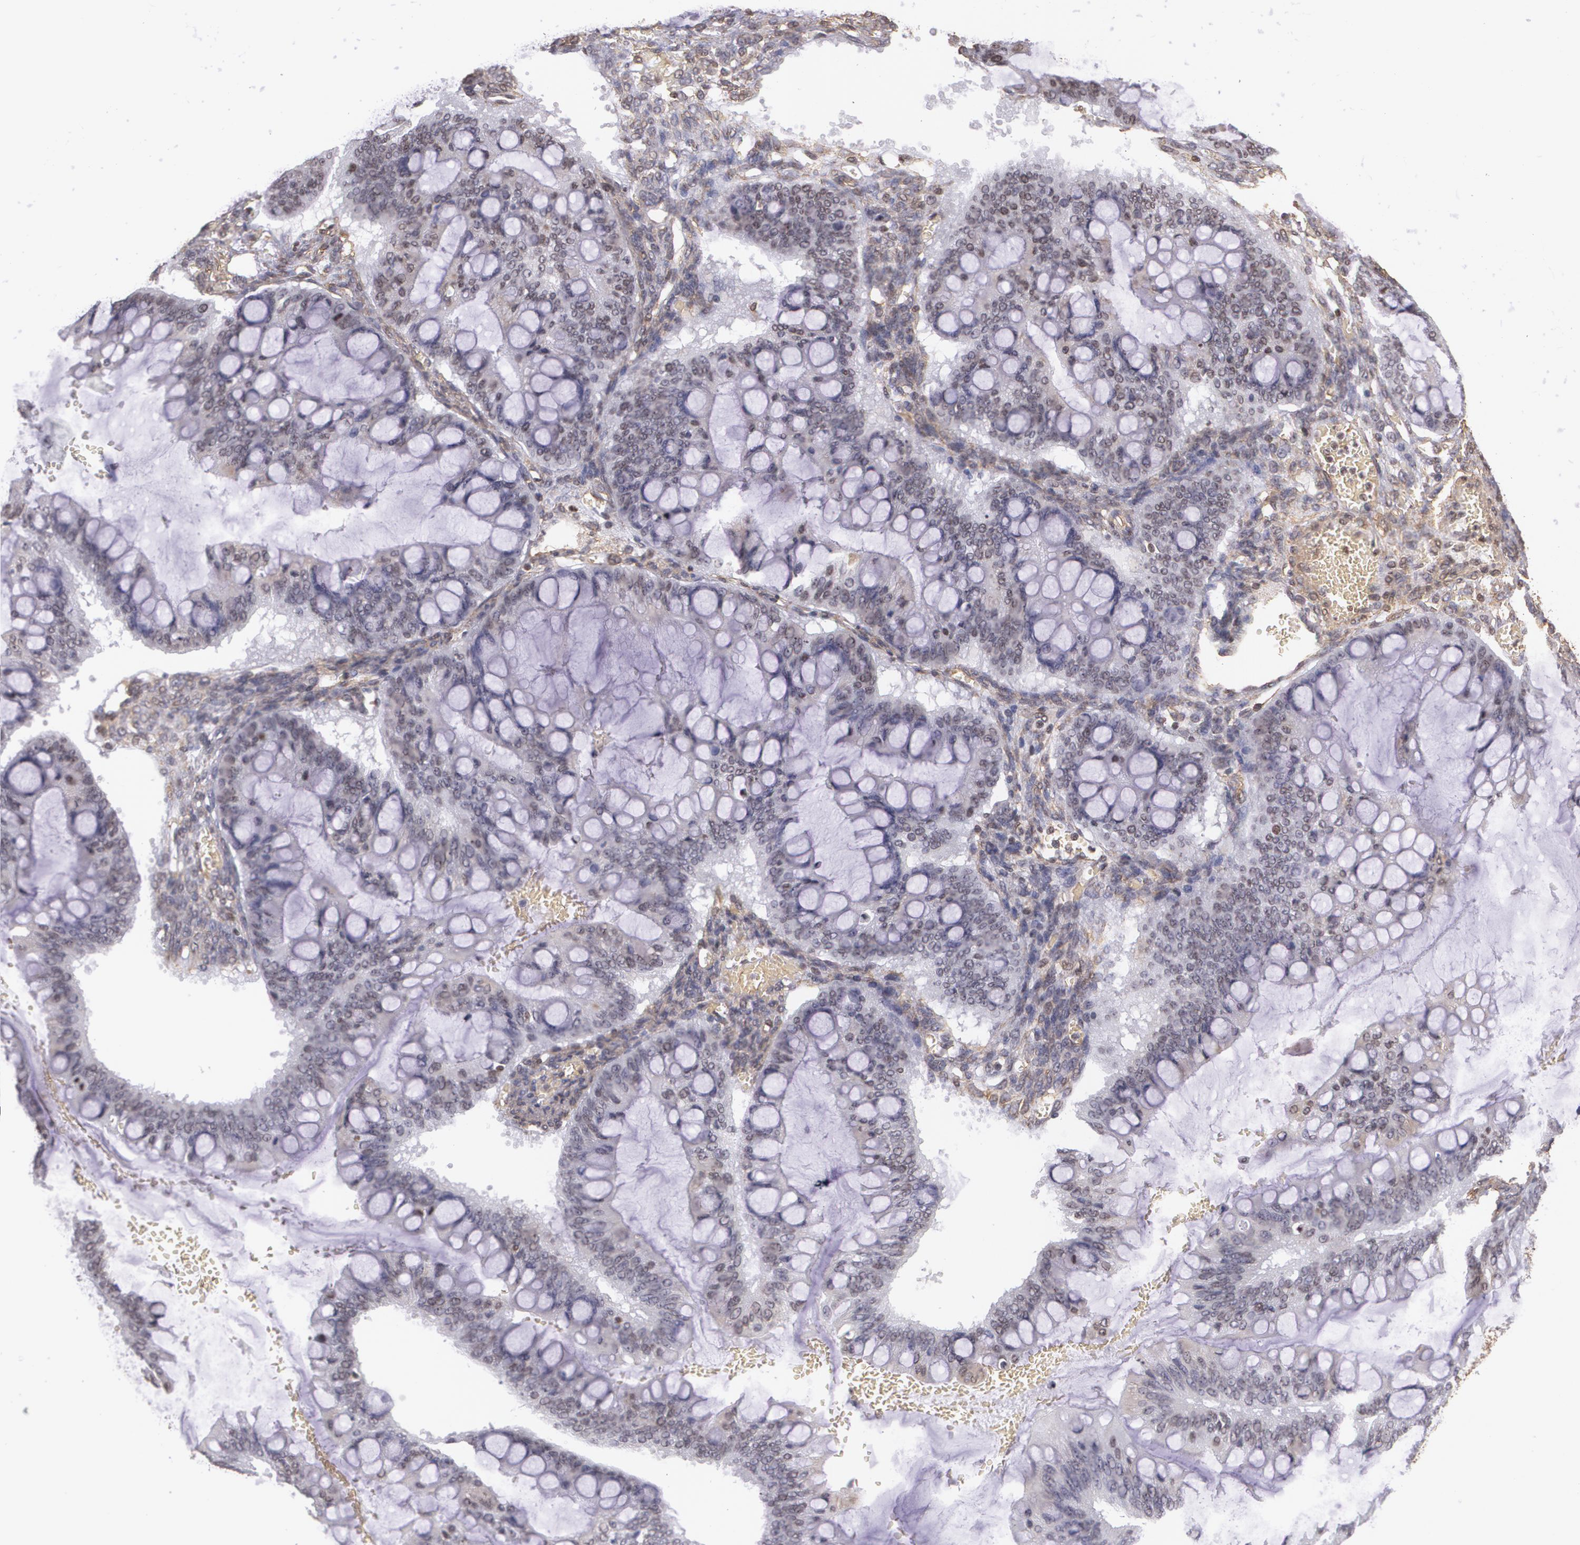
{"staining": {"intensity": "negative", "quantity": "none", "location": "none"}, "tissue": "ovarian cancer", "cell_type": "Tumor cells", "image_type": "cancer", "snomed": [{"axis": "morphology", "description": "Cystadenocarcinoma, mucinous, NOS"}, {"axis": "topography", "description": "Ovary"}], "caption": "Ovarian cancer (mucinous cystadenocarcinoma) stained for a protein using IHC reveals no positivity tumor cells.", "gene": "VAMP1", "patient": {"sex": "female", "age": 73}}